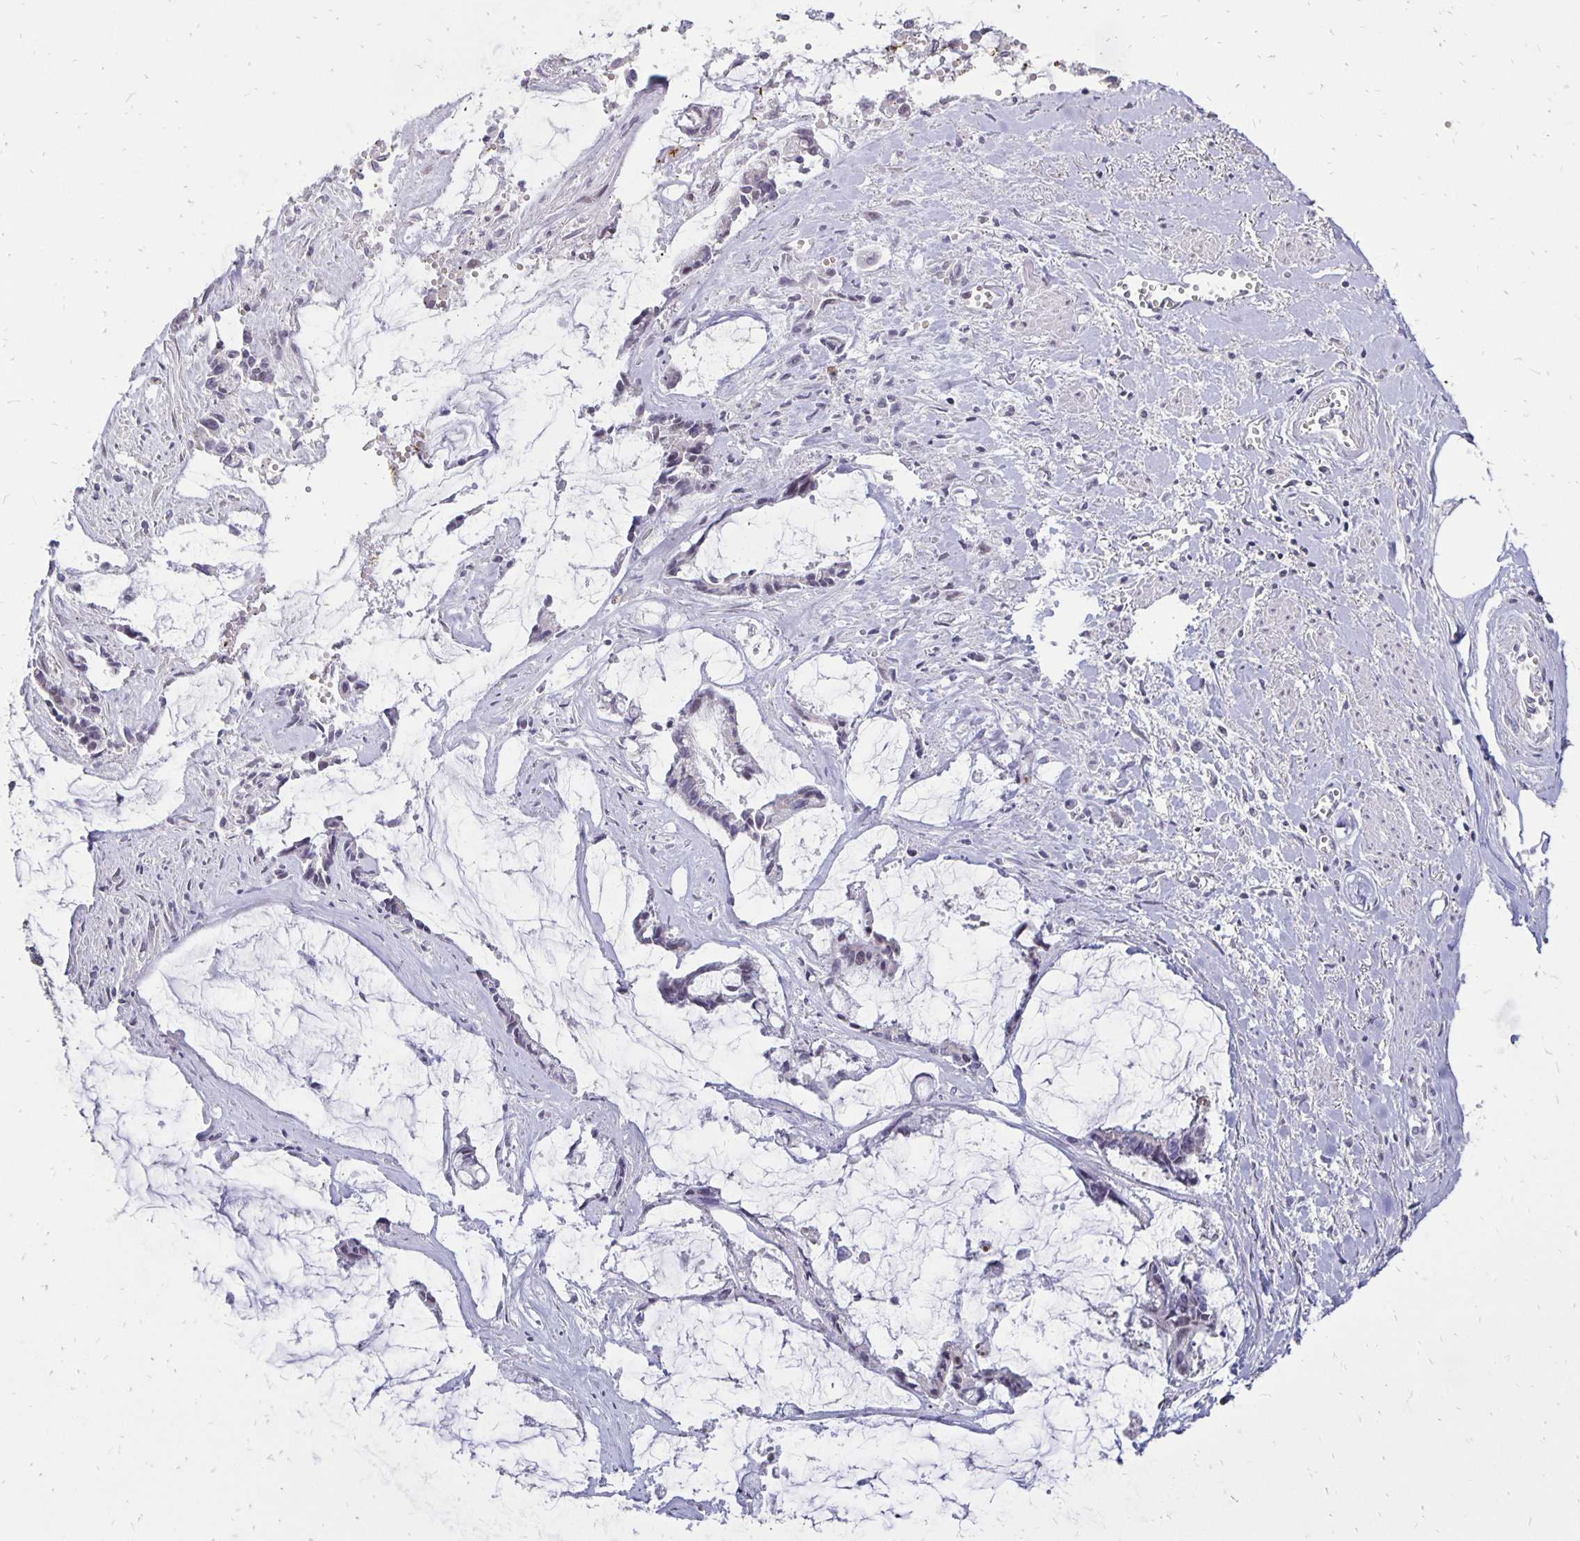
{"staining": {"intensity": "negative", "quantity": "none", "location": "none"}, "tissue": "ovarian cancer", "cell_type": "Tumor cells", "image_type": "cancer", "snomed": [{"axis": "morphology", "description": "Cystadenocarcinoma, mucinous, NOS"}, {"axis": "topography", "description": "Ovary"}], "caption": "A photomicrograph of human ovarian cancer (mucinous cystadenocarcinoma) is negative for staining in tumor cells. The staining is performed using DAB (3,3'-diaminobenzidine) brown chromogen with nuclei counter-stained in using hematoxylin.", "gene": "DCK", "patient": {"sex": "female", "age": 90}}